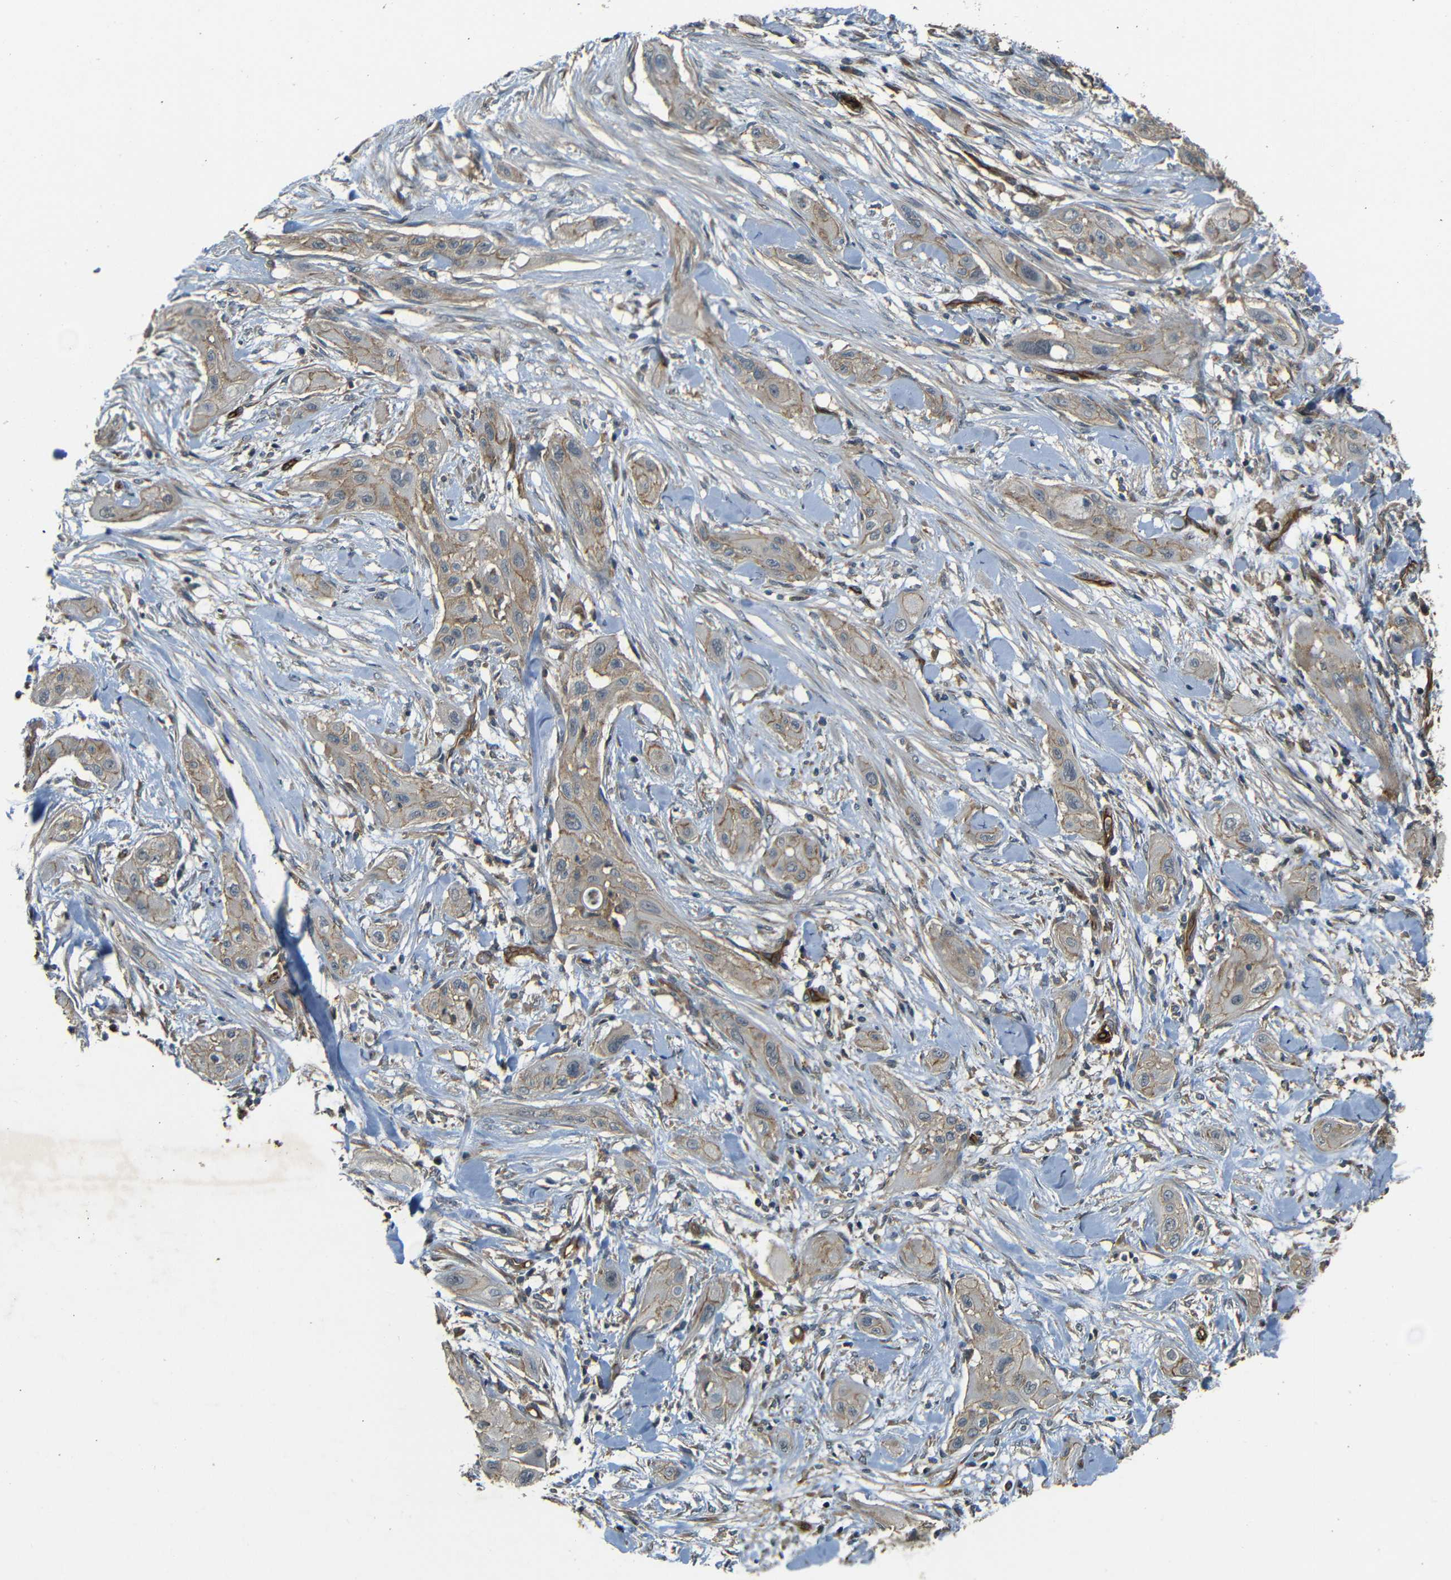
{"staining": {"intensity": "moderate", "quantity": ">75%", "location": "cytoplasmic/membranous"}, "tissue": "lung cancer", "cell_type": "Tumor cells", "image_type": "cancer", "snomed": [{"axis": "morphology", "description": "Squamous cell carcinoma, NOS"}, {"axis": "topography", "description": "Lung"}], "caption": "Human squamous cell carcinoma (lung) stained with a protein marker shows moderate staining in tumor cells.", "gene": "RELL1", "patient": {"sex": "female", "age": 47}}